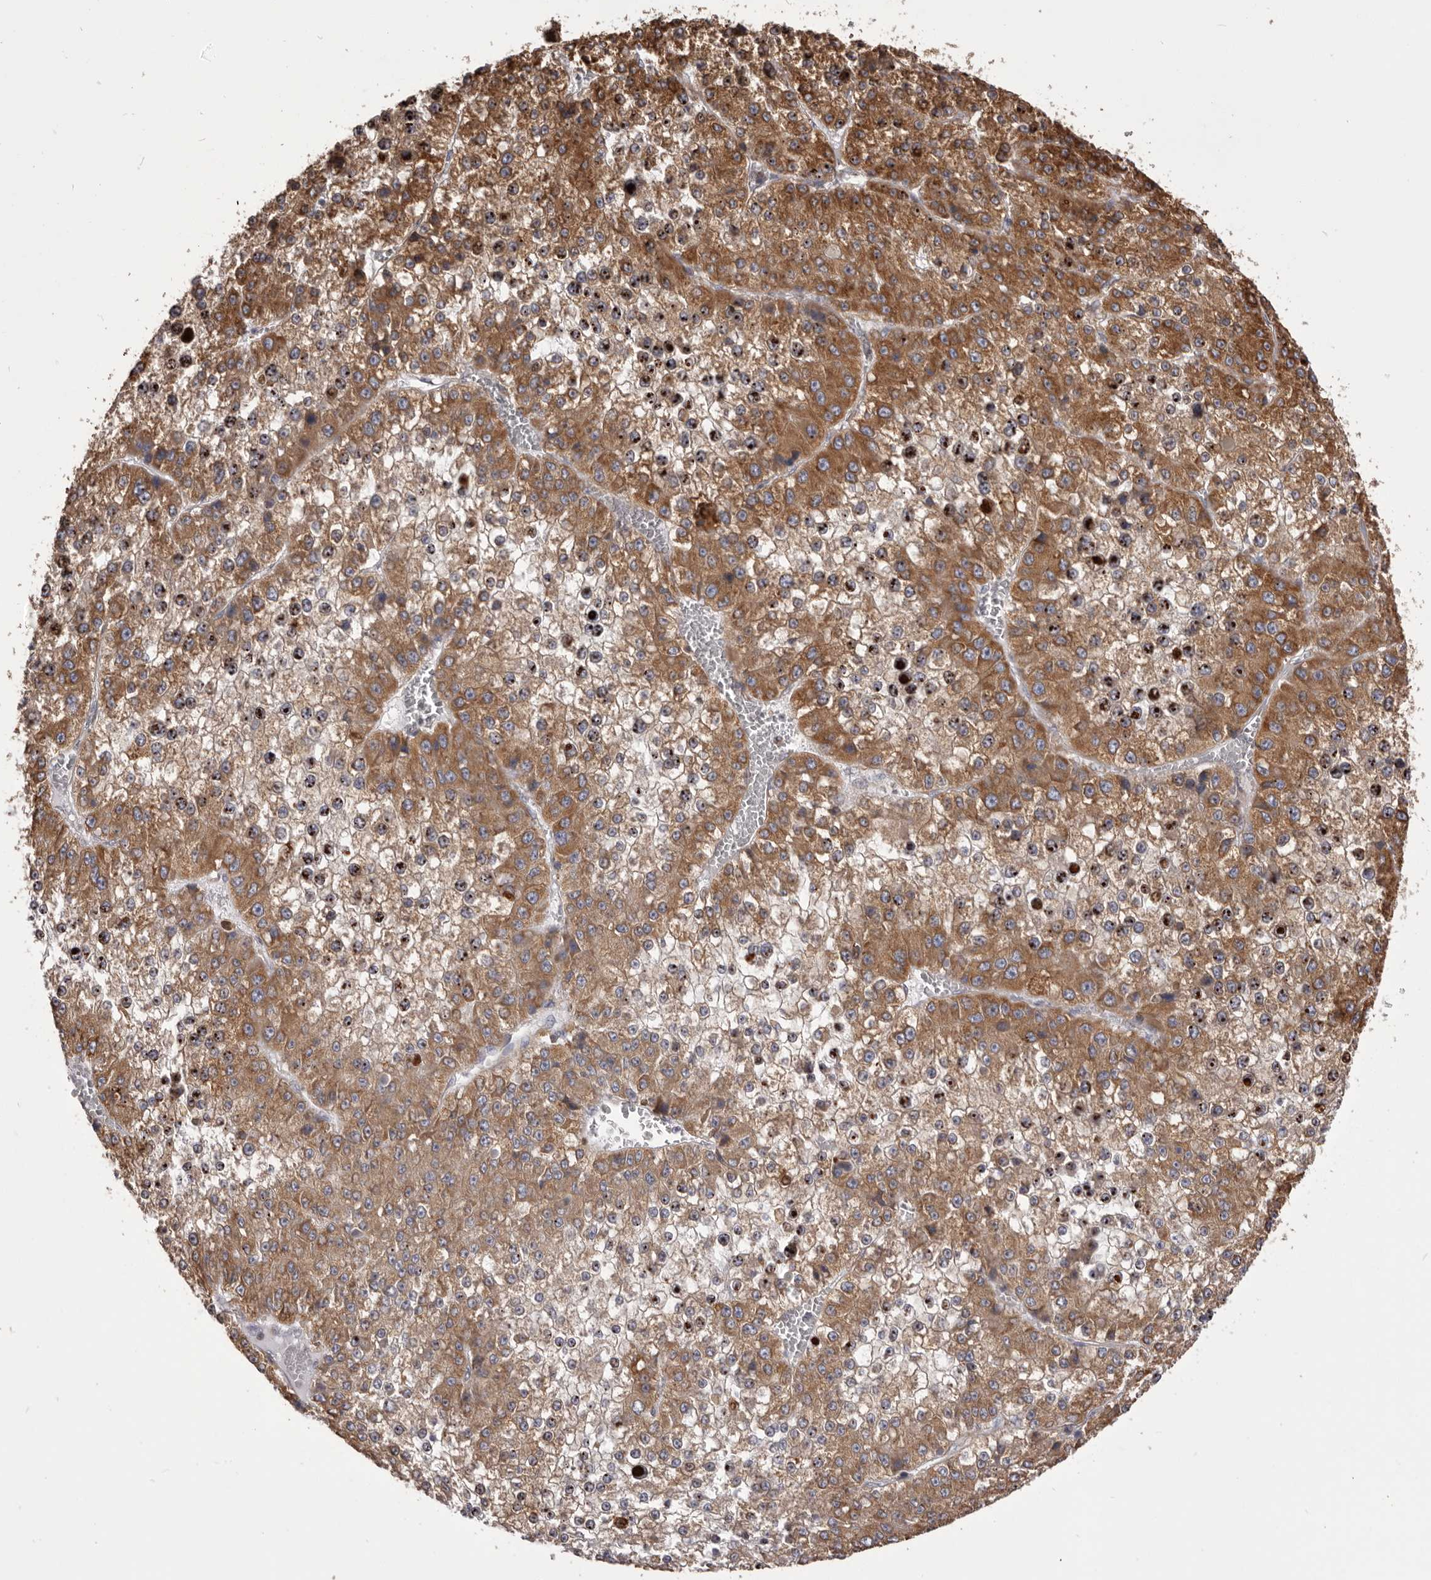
{"staining": {"intensity": "moderate", "quantity": ">75%", "location": "cytoplasmic/membranous"}, "tissue": "liver cancer", "cell_type": "Tumor cells", "image_type": "cancer", "snomed": [{"axis": "morphology", "description": "Carcinoma, Hepatocellular, NOS"}, {"axis": "topography", "description": "Liver"}], "caption": "Immunohistochemistry of liver cancer (hepatocellular carcinoma) exhibits medium levels of moderate cytoplasmic/membranous positivity in approximately >75% of tumor cells. (IHC, brightfield microscopy, high magnification).", "gene": "QRSL1", "patient": {"sex": "female", "age": 73}}